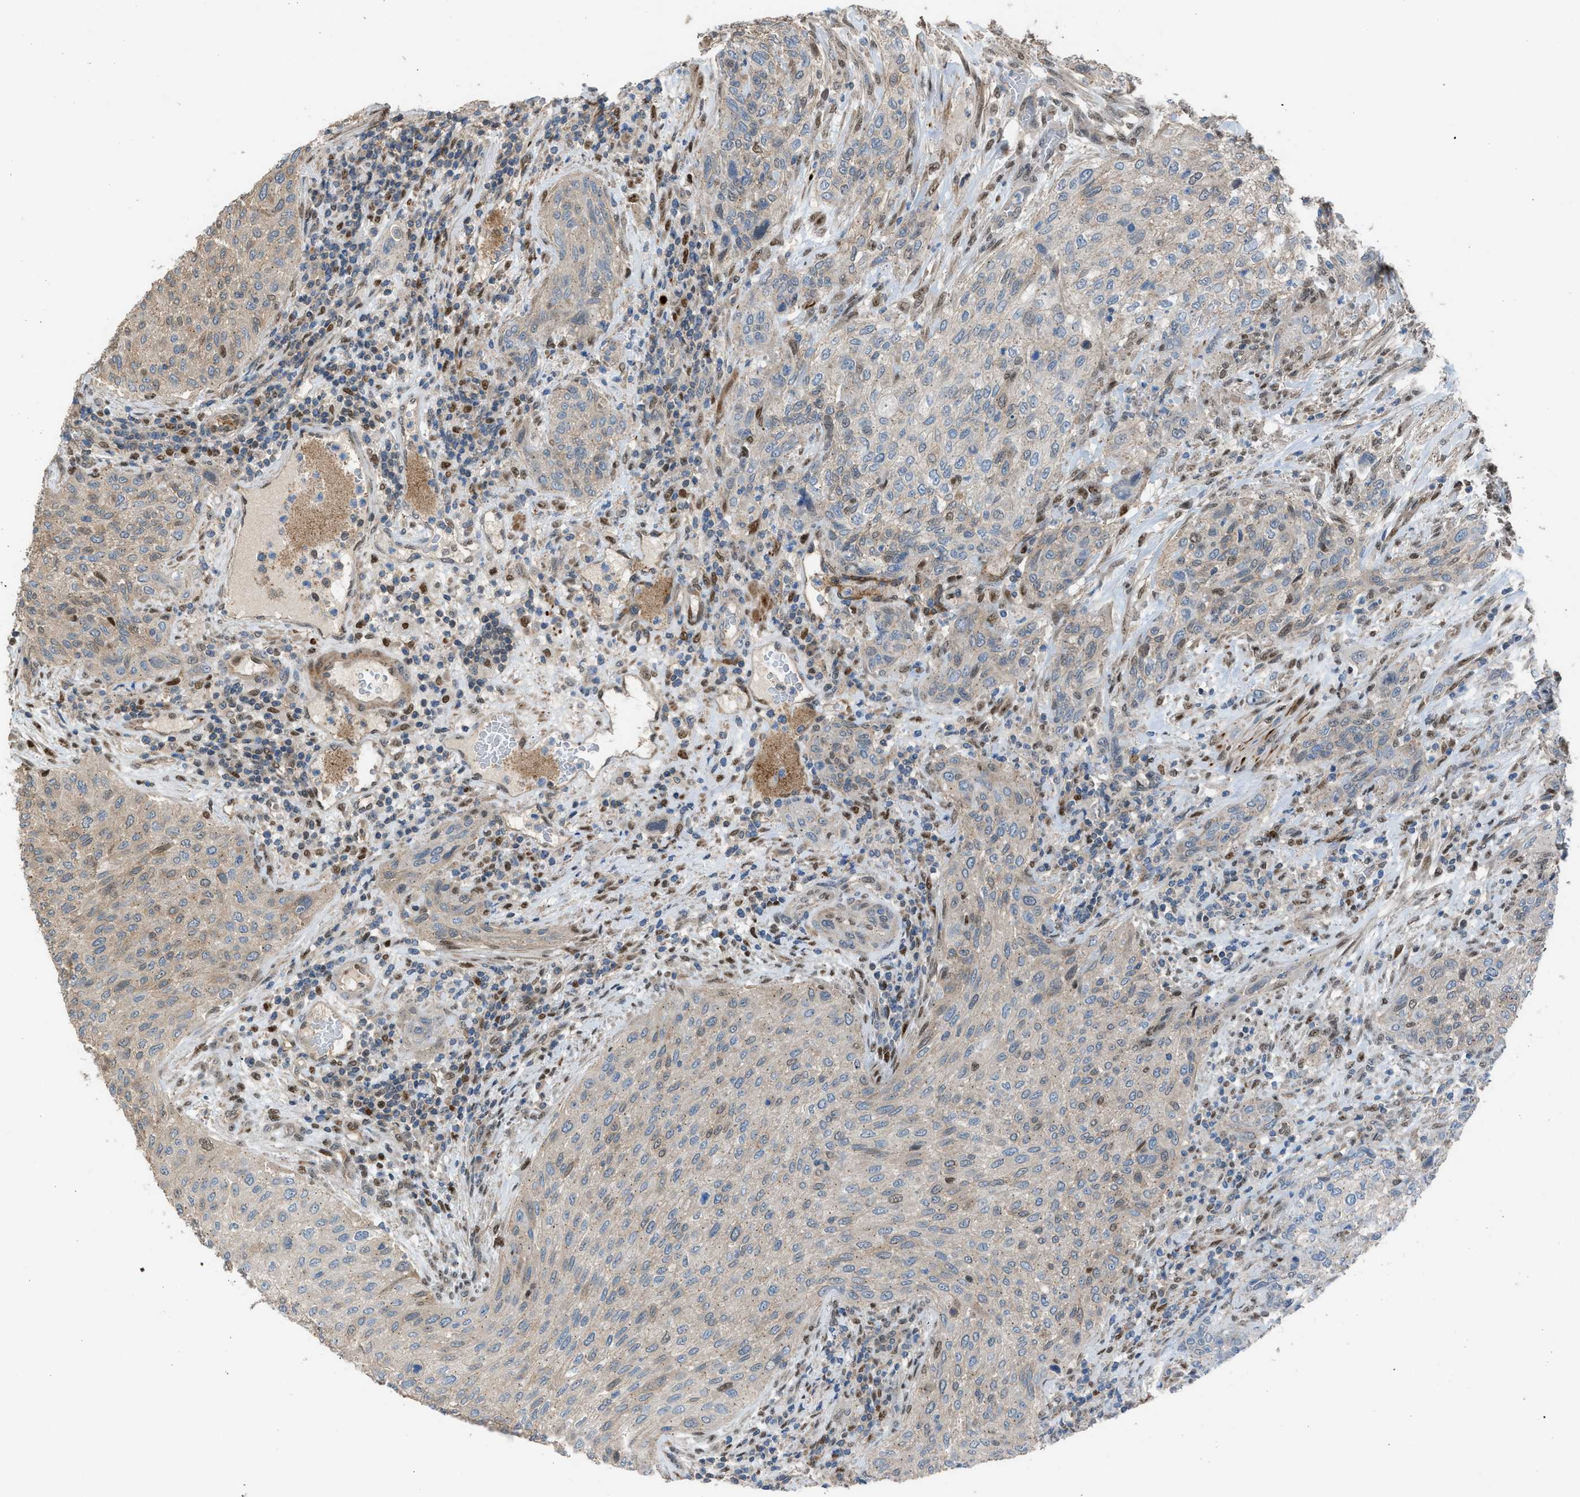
{"staining": {"intensity": "weak", "quantity": "<25%", "location": "cytoplasmic/membranous,nuclear"}, "tissue": "urothelial cancer", "cell_type": "Tumor cells", "image_type": "cancer", "snomed": [{"axis": "morphology", "description": "Urothelial carcinoma, Low grade"}, {"axis": "morphology", "description": "Urothelial carcinoma, High grade"}, {"axis": "topography", "description": "Urinary bladder"}], "caption": "The histopathology image exhibits no staining of tumor cells in urothelial cancer. (Brightfield microscopy of DAB immunohistochemistry at high magnification).", "gene": "CRTC1", "patient": {"sex": "male", "age": 35}}